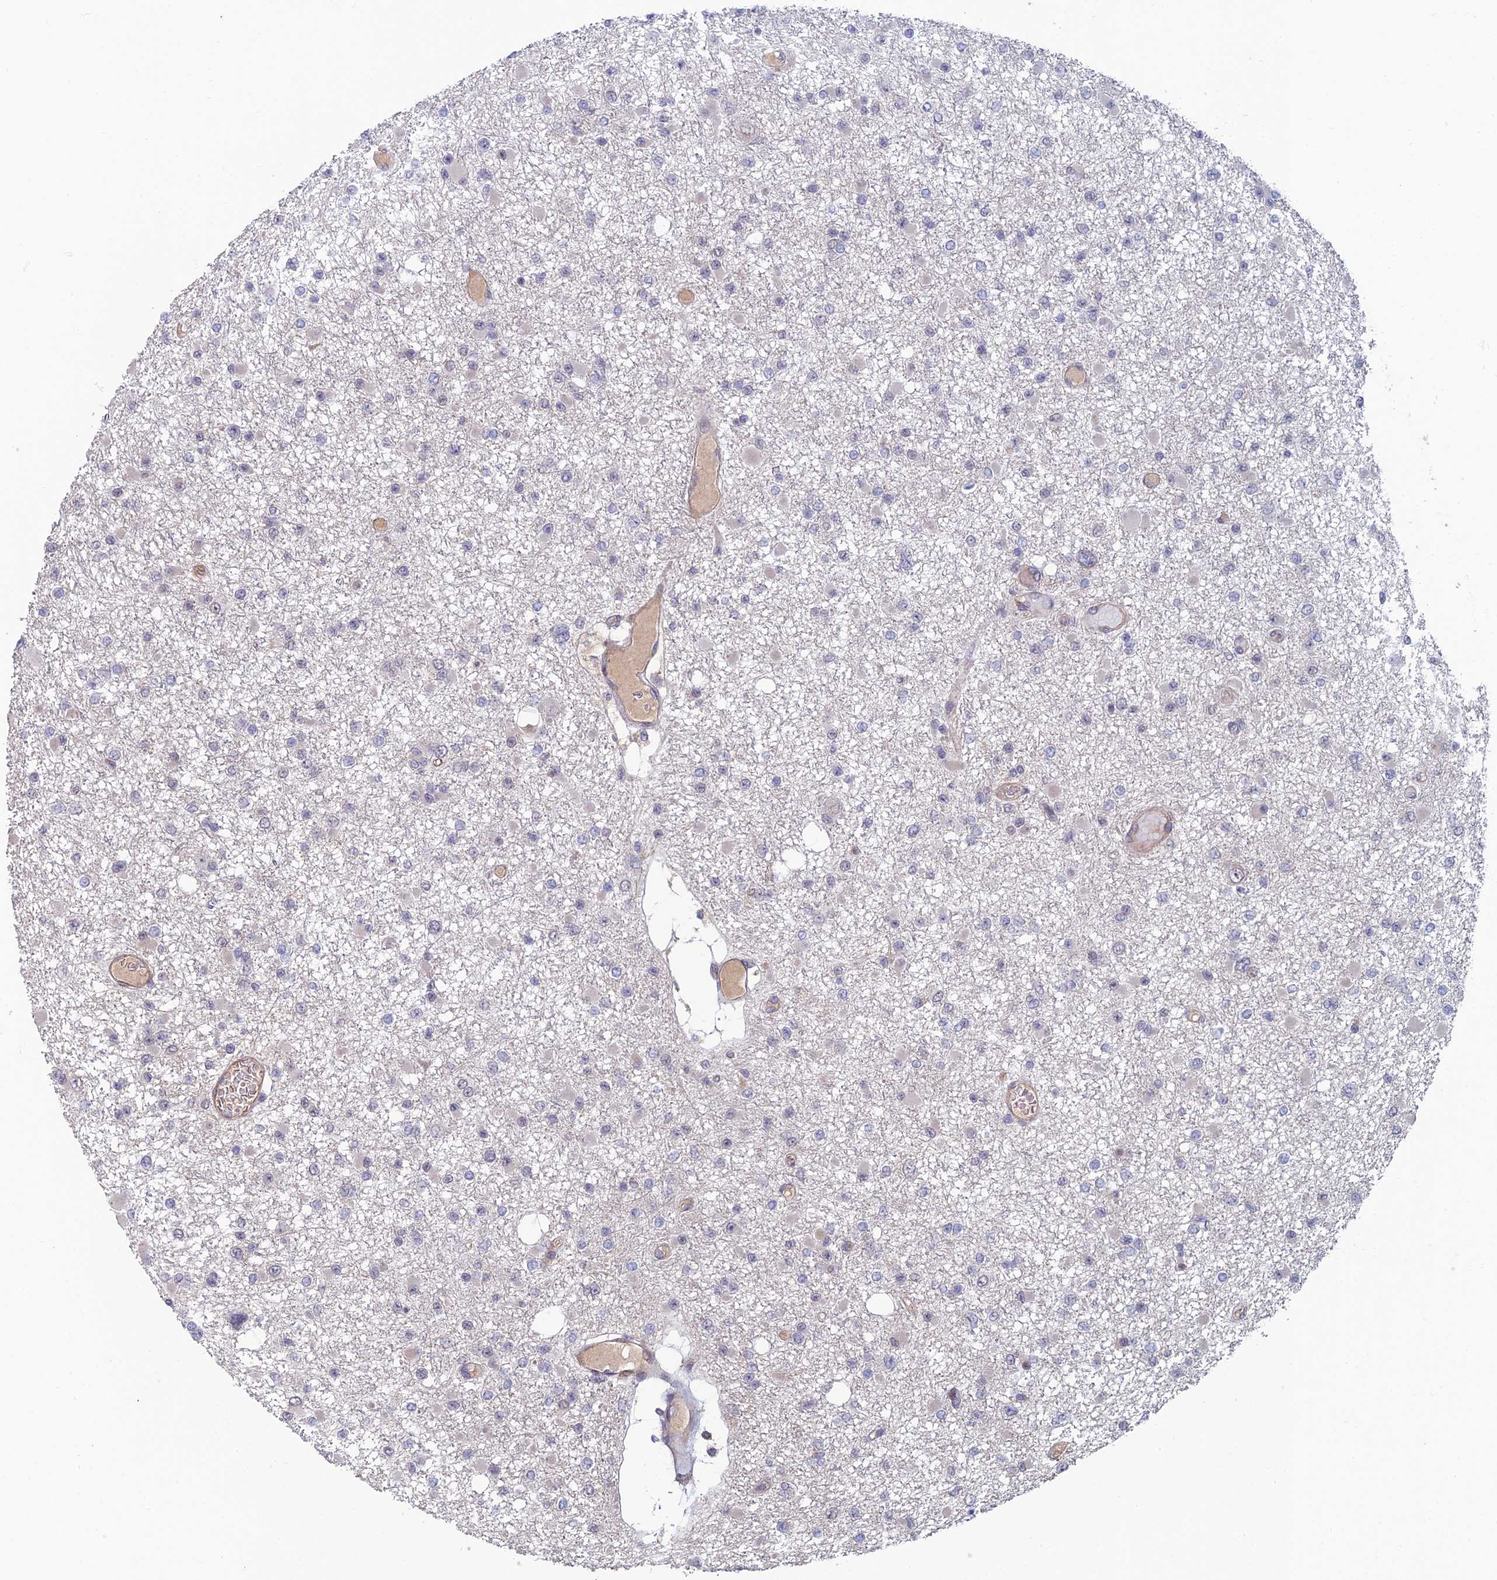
{"staining": {"intensity": "negative", "quantity": "none", "location": "none"}, "tissue": "glioma", "cell_type": "Tumor cells", "image_type": "cancer", "snomed": [{"axis": "morphology", "description": "Glioma, malignant, Low grade"}, {"axis": "topography", "description": "Brain"}], "caption": "The photomicrograph shows no staining of tumor cells in malignant glioma (low-grade).", "gene": "CCDC183", "patient": {"sex": "female", "age": 22}}